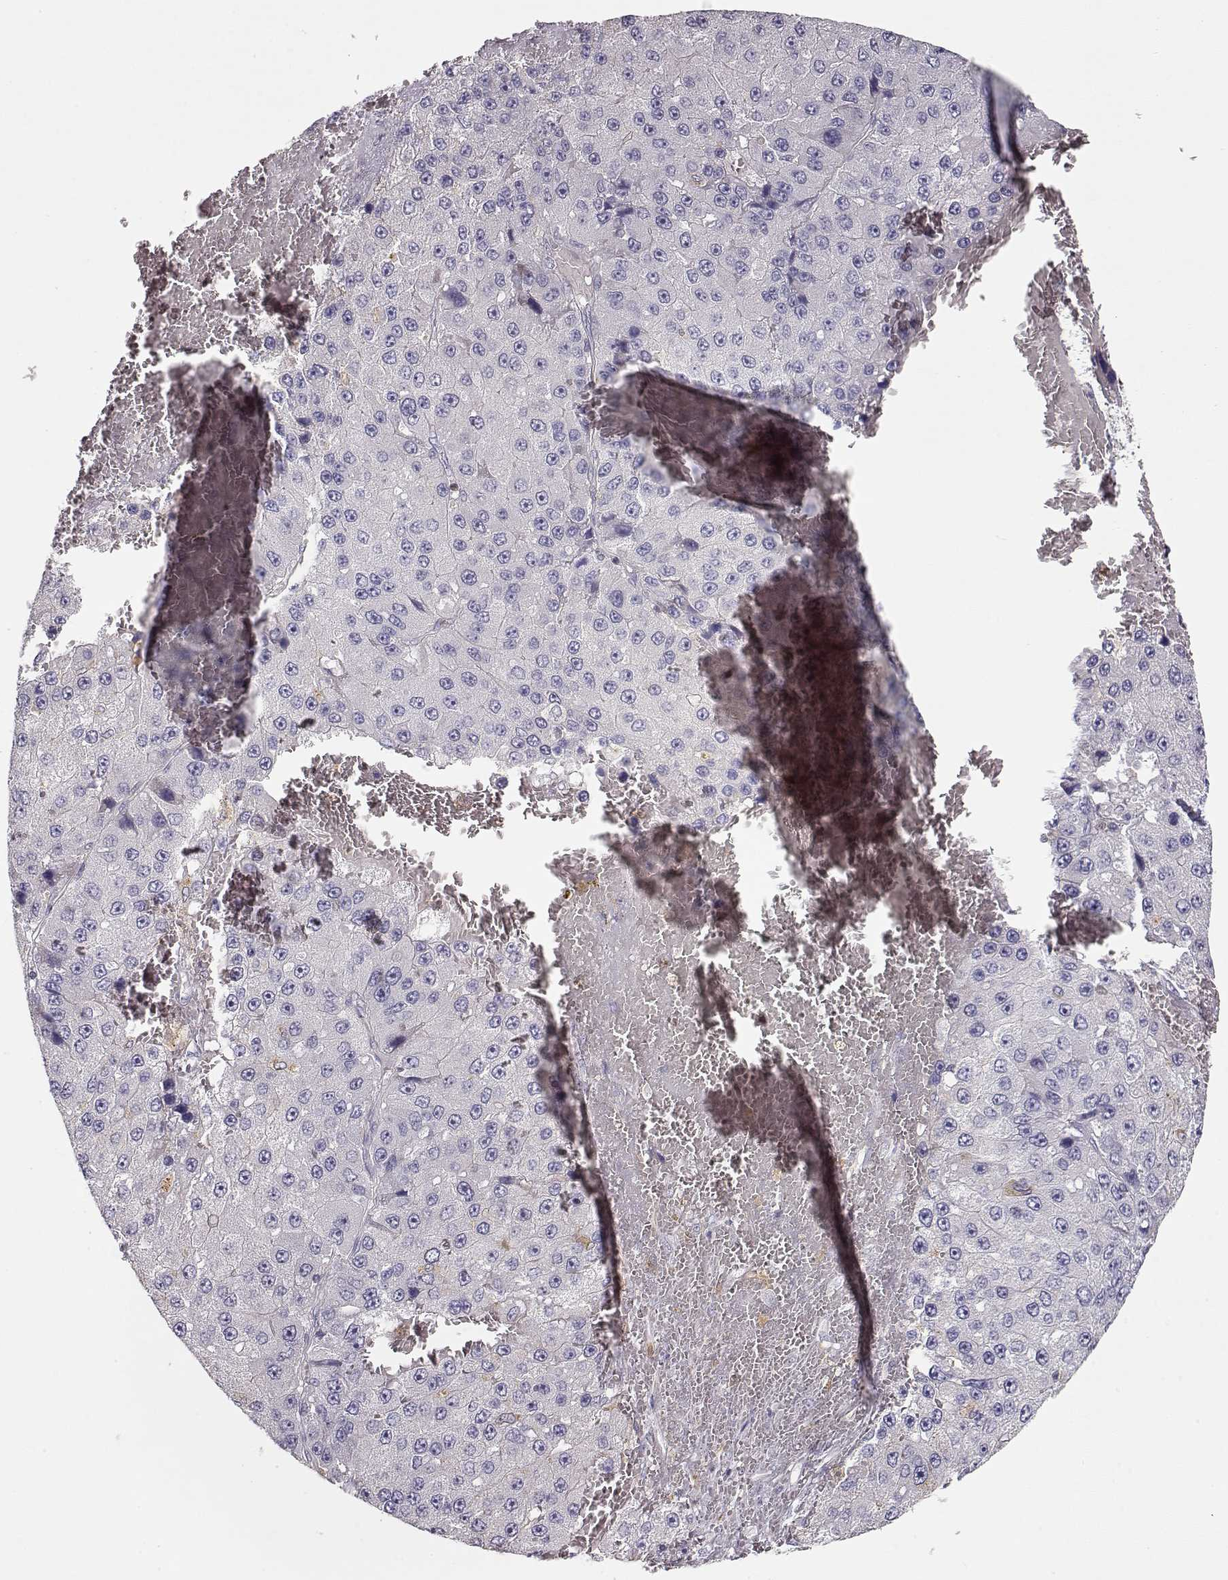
{"staining": {"intensity": "negative", "quantity": "none", "location": "none"}, "tissue": "liver cancer", "cell_type": "Tumor cells", "image_type": "cancer", "snomed": [{"axis": "morphology", "description": "Carcinoma, Hepatocellular, NOS"}, {"axis": "topography", "description": "Liver"}], "caption": "High magnification brightfield microscopy of liver hepatocellular carcinoma stained with DAB (brown) and counterstained with hematoxylin (blue): tumor cells show no significant positivity. (Brightfield microscopy of DAB (3,3'-diaminobenzidine) immunohistochemistry (IHC) at high magnification).", "gene": "VAV1", "patient": {"sex": "female", "age": 73}}